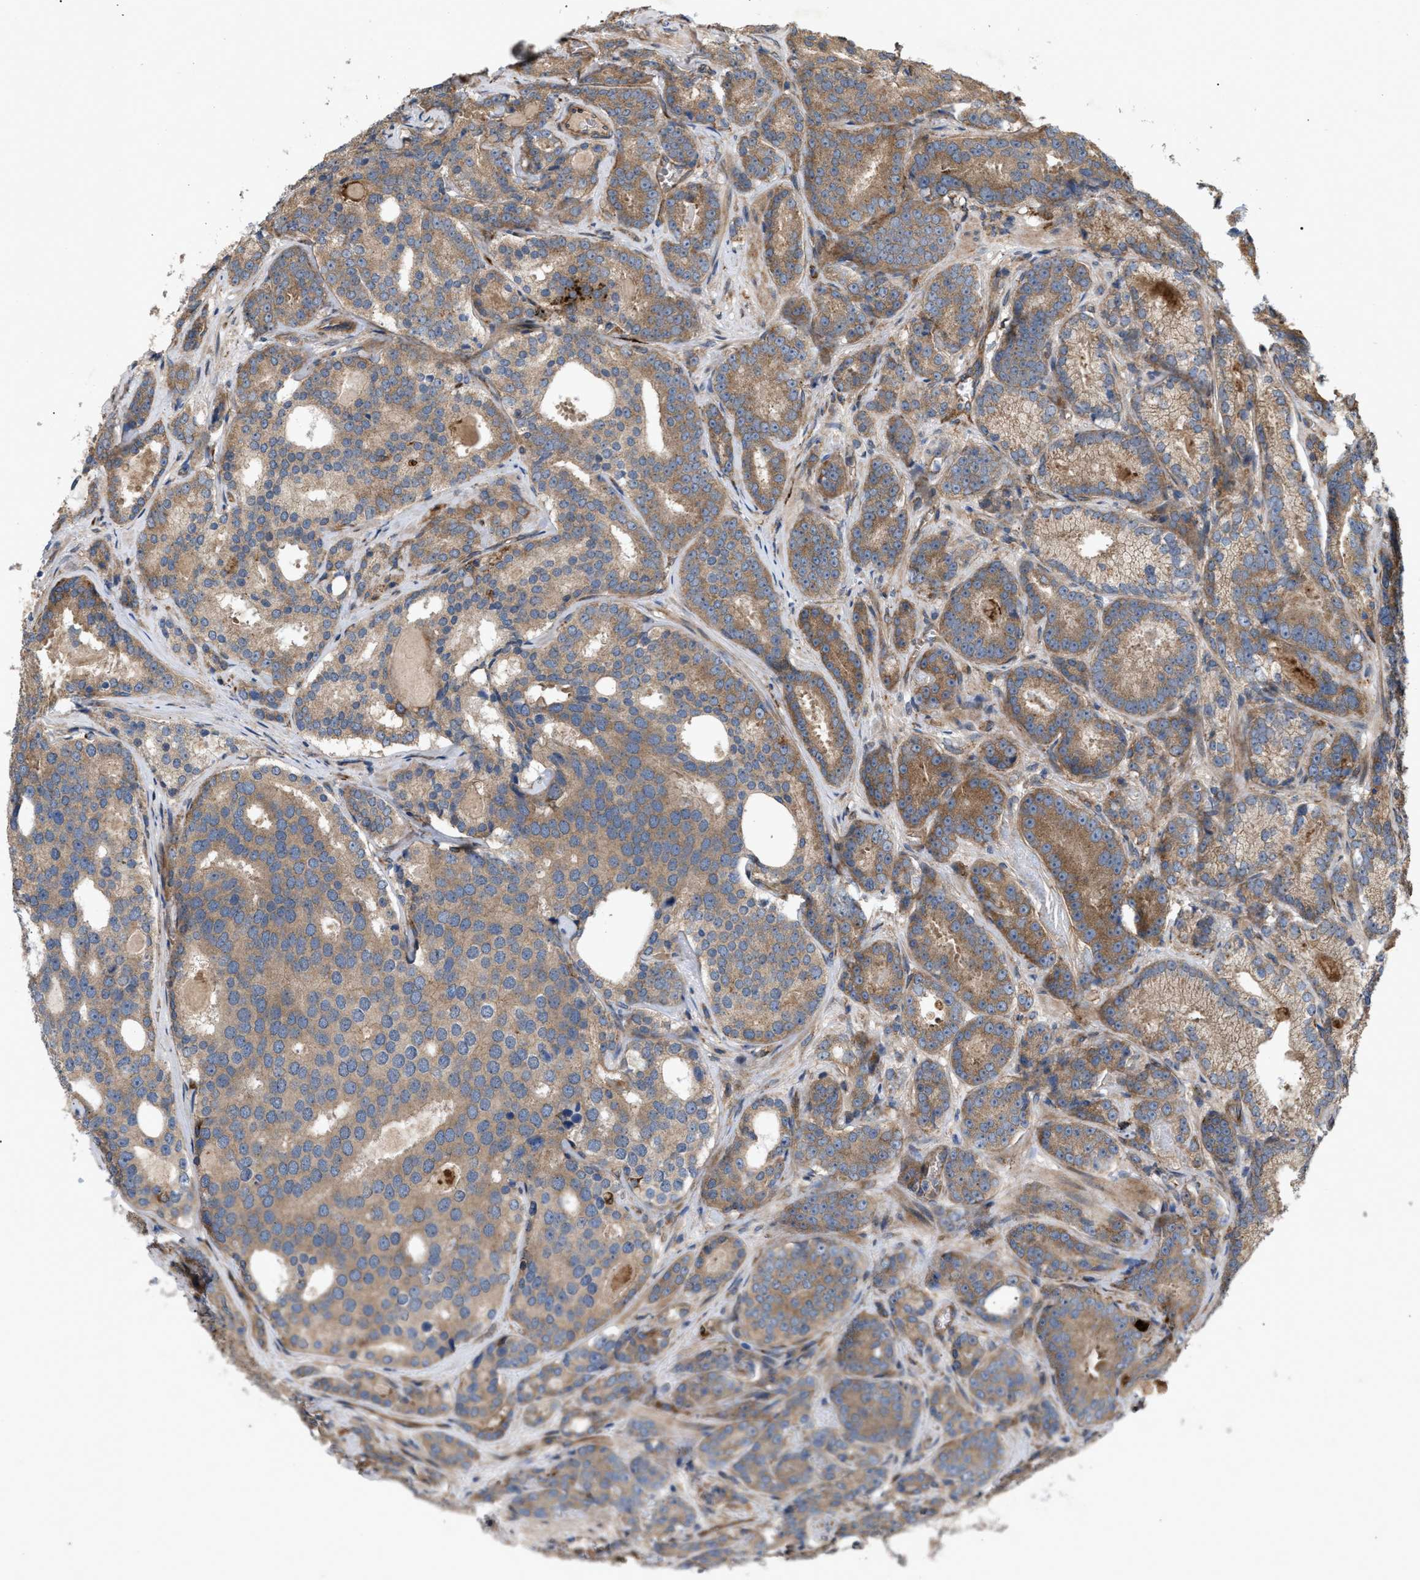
{"staining": {"intensity": "moderate", "quantity": ">75%", "location": "cytoplasmic/membranous"}, "tissue": "prostate cancer", "cell_type": "Tumor cells", "image_type": "cancer", "snomed": [{"axis": "morphology", "description": "Adenocarcinoma, High grade"}, {"axis": "topography", "description": "Prostate"}], "caption": "Prostate adenocarcinoma (high-grade) was stained to show a protein in brown. There is medium levels of moderate cytoplasmic/membranous expression in approximately >75% of tumor cells.", "gene": "GCC1", "patient": {"sex": "male", "age": 60}}